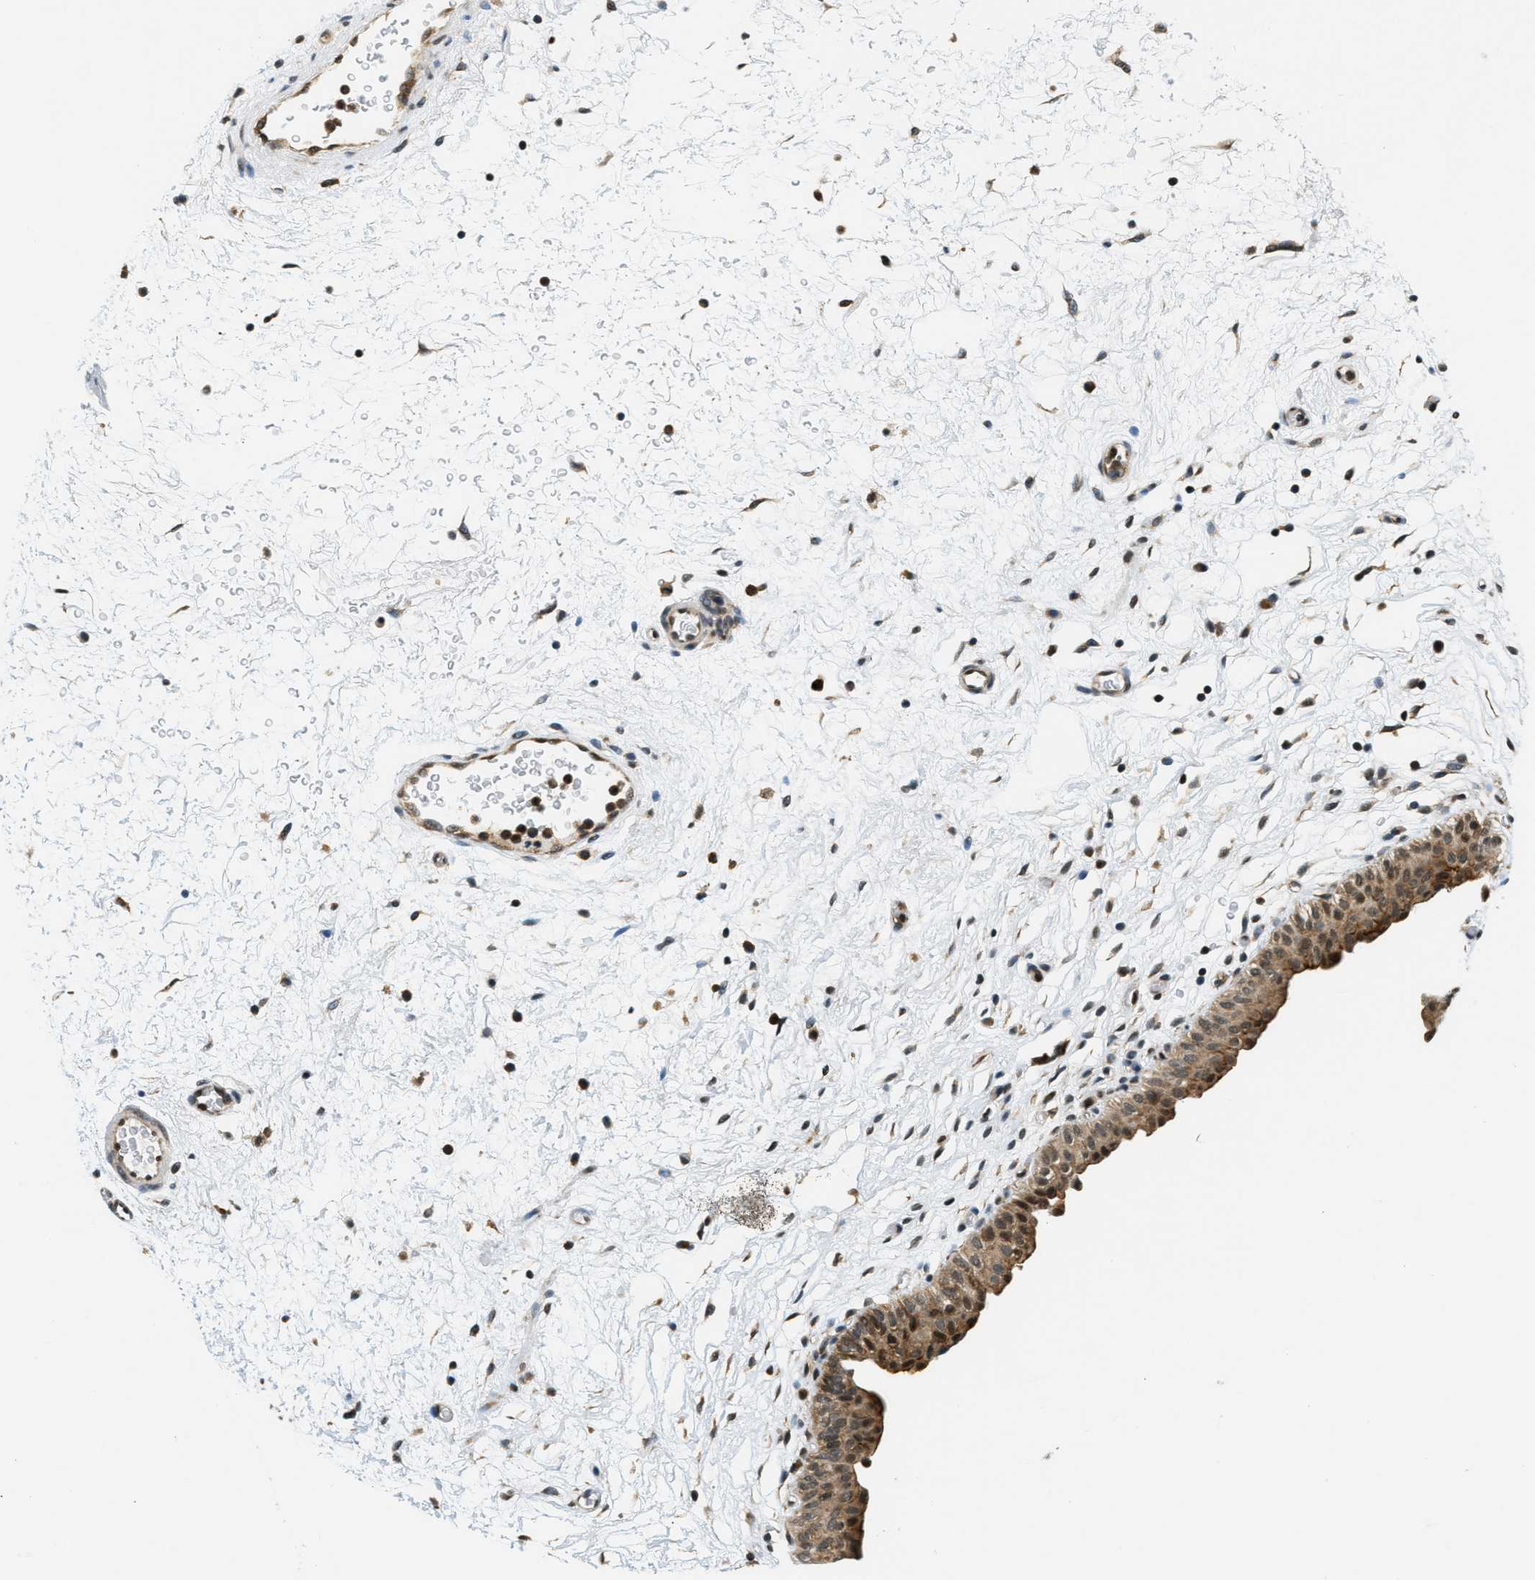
{"staining": {"intensity": "strong", "quantity": ">75%", "location": "cytoplasmic/membranous"}, "tissue": "urinary bladder", "cell_type": "Urothelial cells", "image_type": "normal", "snomed": [{"axis": "morphology", "description": "Normal tissue, NOS"}, {"axis": "topography", "description": "Urinary bladder"}], "caption": "IHC of benign urinary bladder exhibits high levels of strong cytoplasmic/membranous expression in approximately >75% of urothelial cells. Immunohistochemistry (ihc) stains the protein of interest in brown and the nuclei are stained blue.", "gene": "RAB11FIP1", "patient": {"sex": "male", "age": 46}}